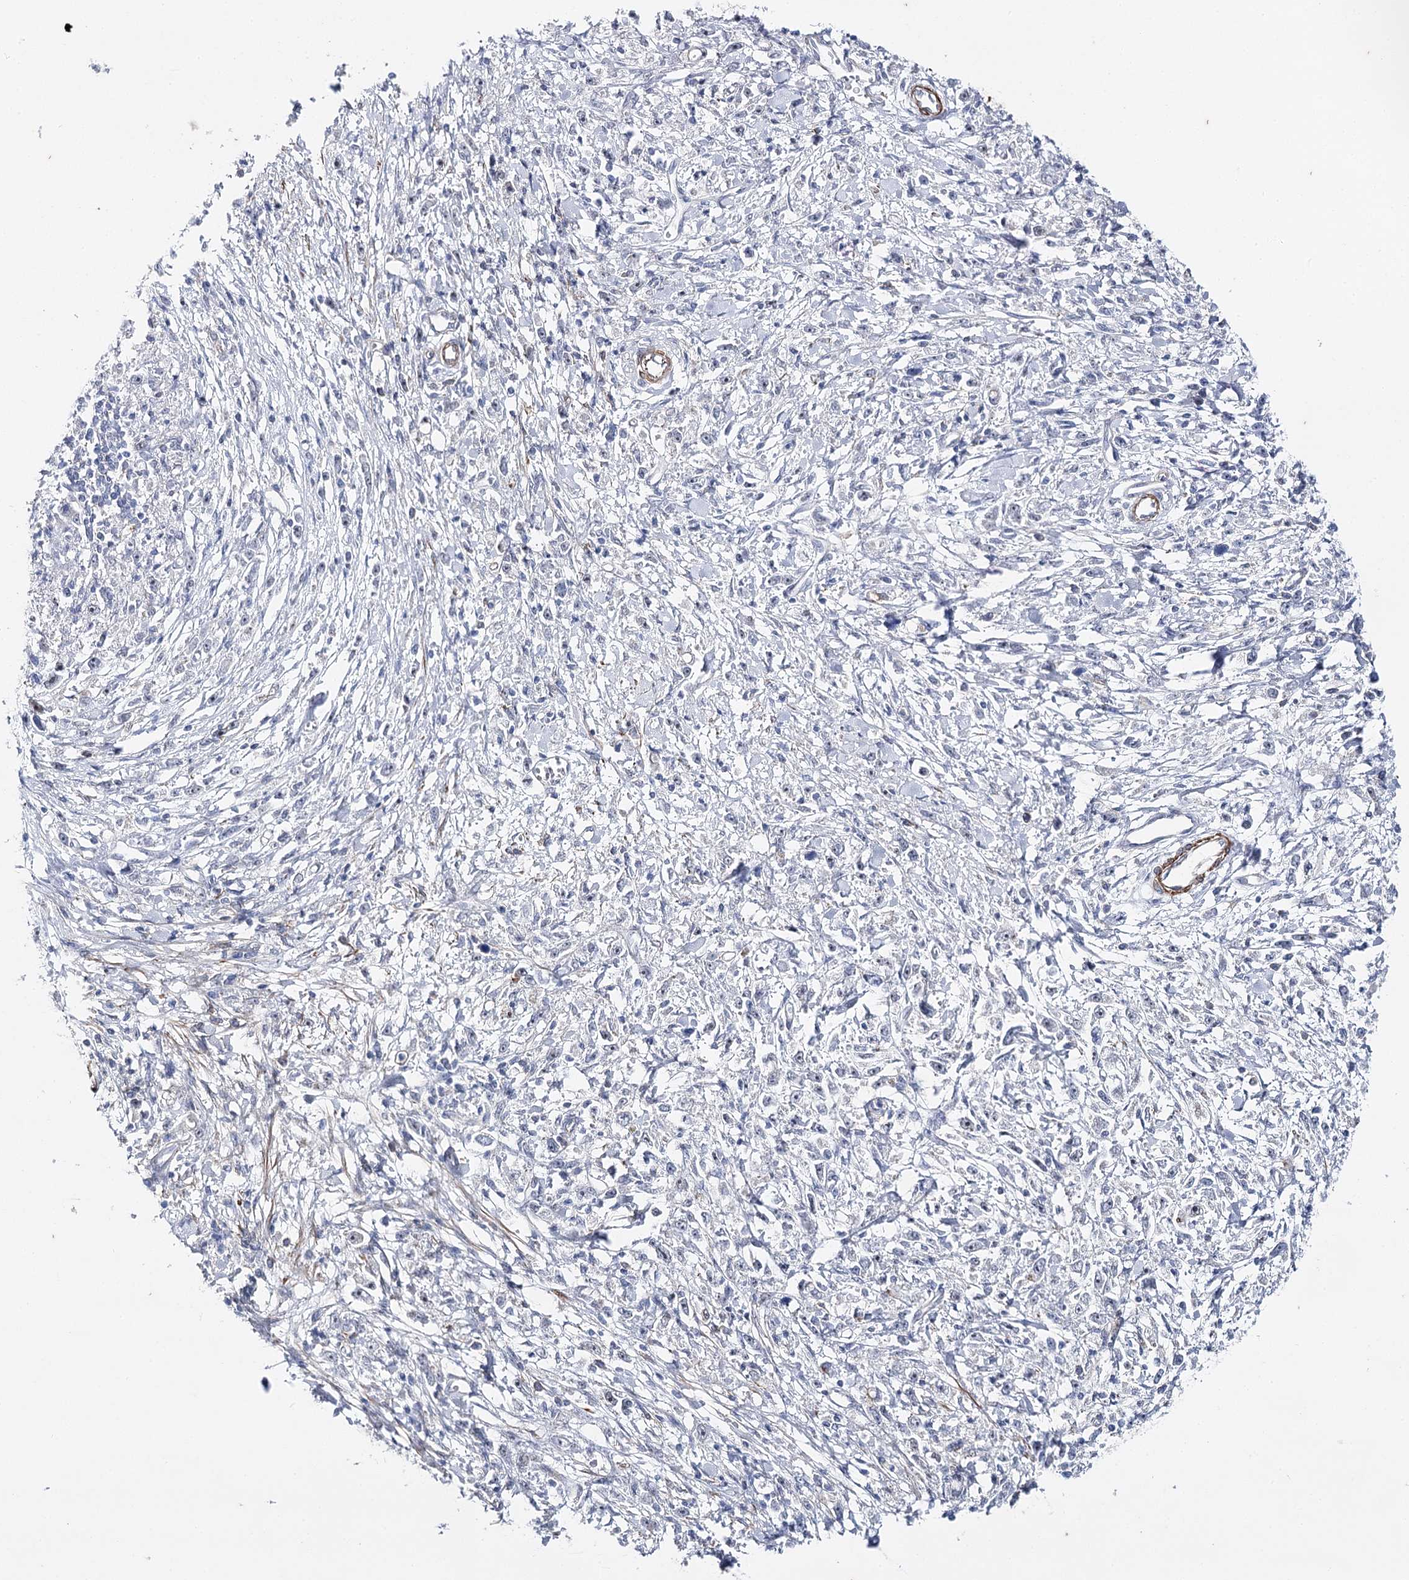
{"staining": {"intensity": "negative", "quantity": "none", "location": "none"}, "tissue": "stomach cancer", "cell_type": "Tumor cells", "image_type": "cancer", "snomed": [{"axis": "morphology", "description": "Adenocarcinoma, NOS"}, {"axis": "topography", "description": "Stomach"}], "caption": "A photomicrograph of stomach adenocarcinoma stained for a protein displays no brown staining in tumor cells.", "gene": "AGXT2", "patient": {"sex": "female", "age": 59}}